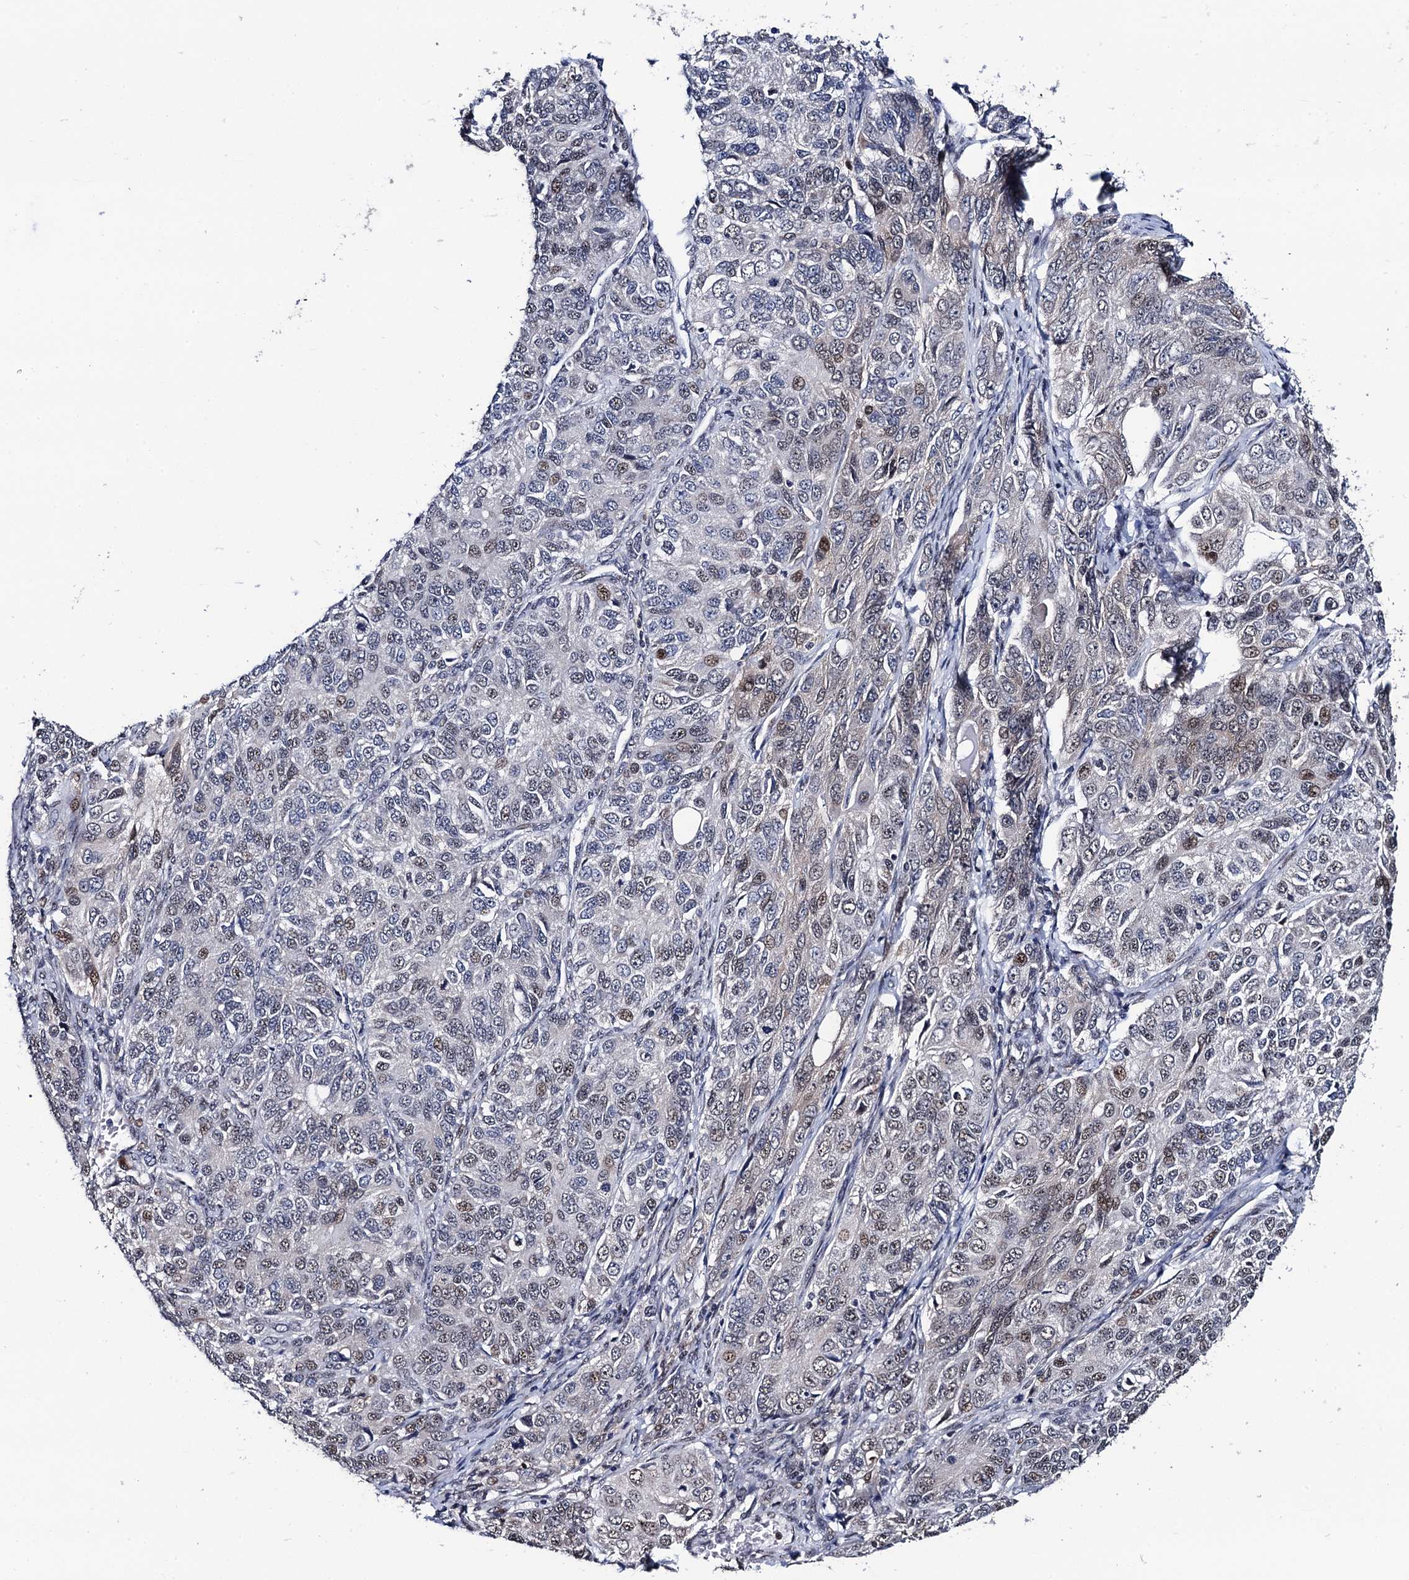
{"staining": {"intensity": "weak", "quantity": "25%-75%", "location": "nuclear"}, "tissue": "ovarian cancer", "cell_type": "Tumor cells", "image_type": "cancer", "snomed": [{"axis": "morphology", "description": "Carcinoma, endometroid"}, {"axis": "topography", "description": "Ovary"}], "caption": "Ovarian cancer stained for a protein reveals weak nuclear positivity in tumor cells.", "gene": "FAM222A", "patient": {"sex": "female", "age": 51}}